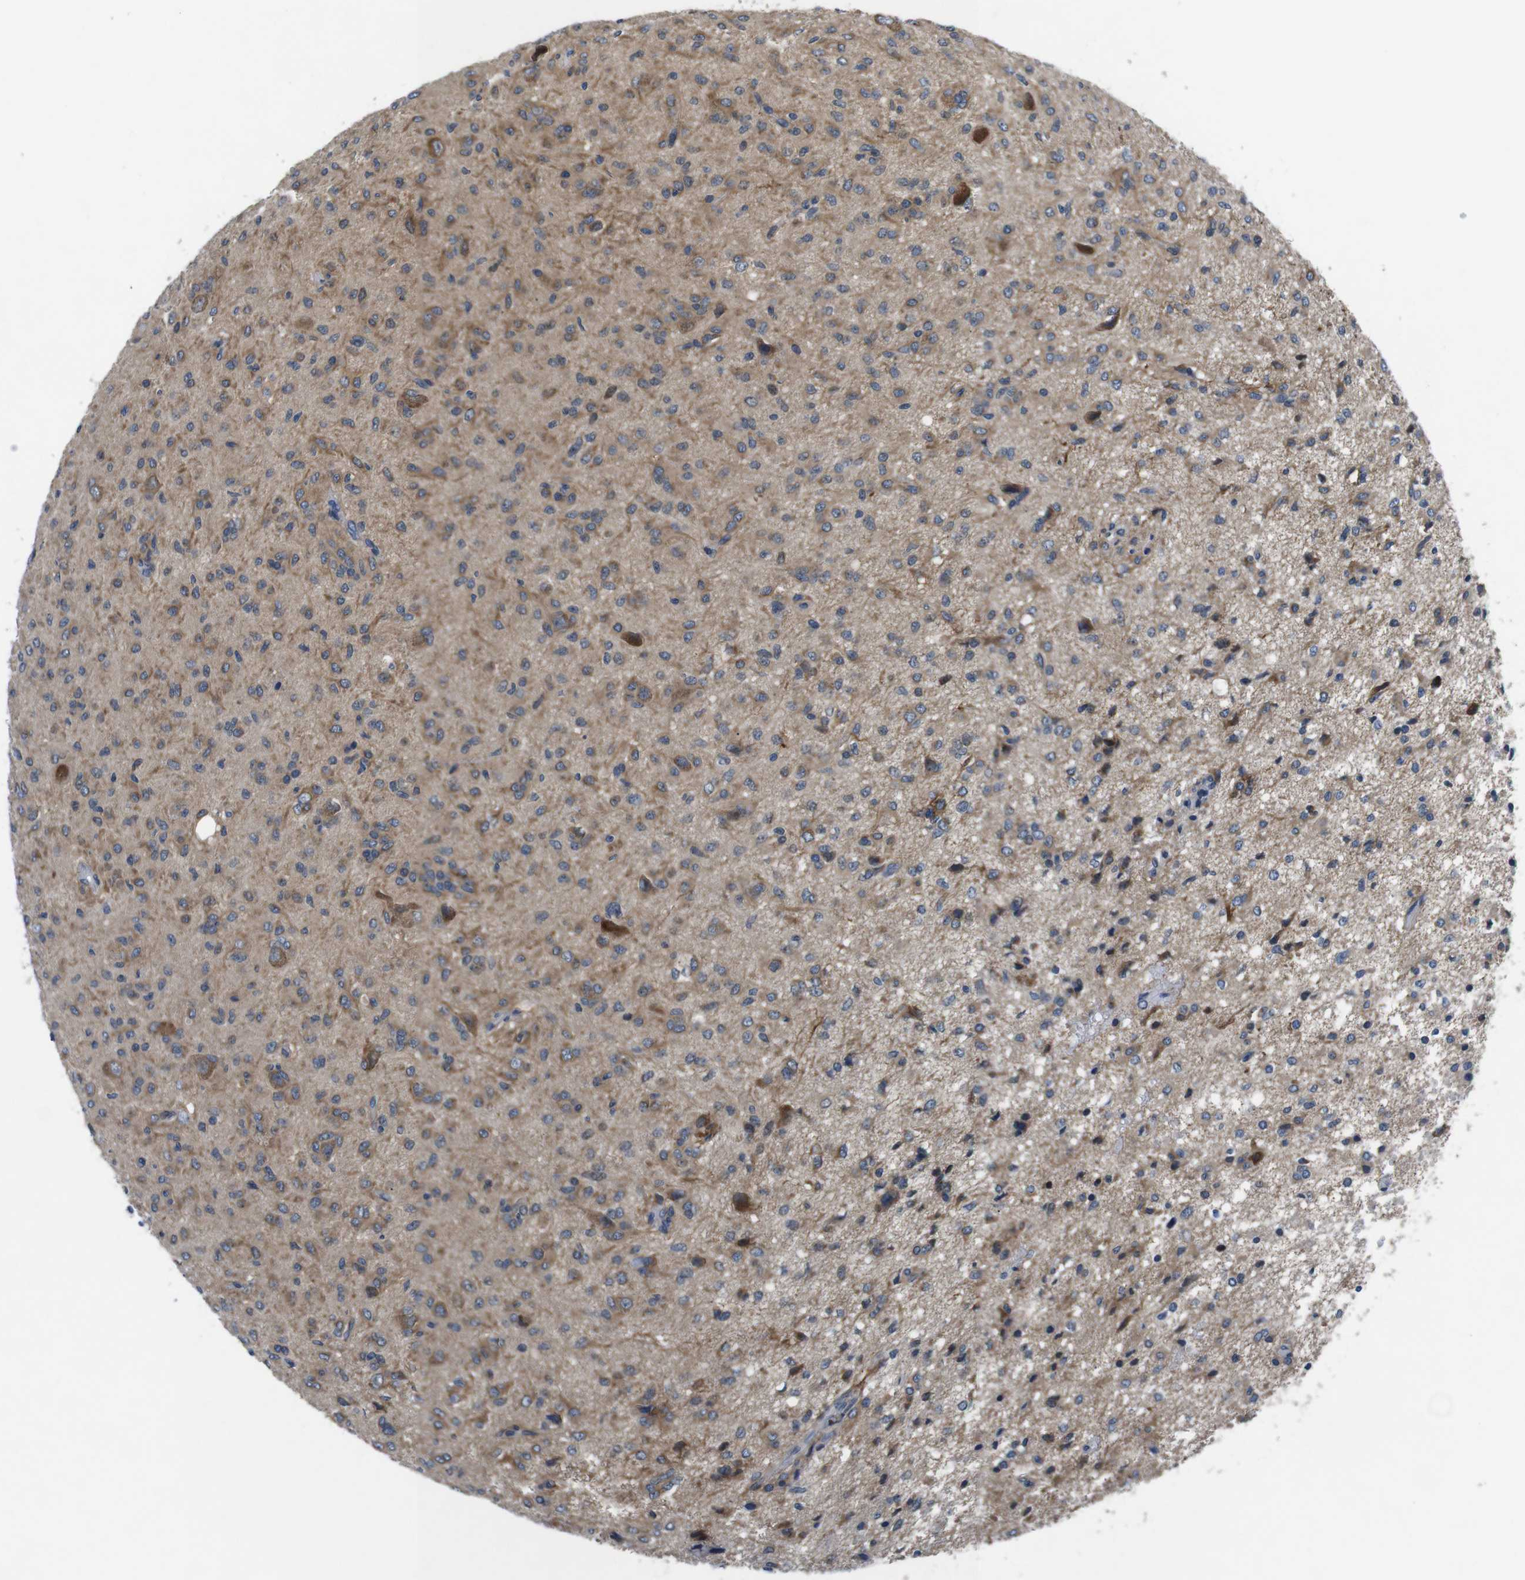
{"staining": {"intensity": "moderate", "quantity": ">75%", "location": "cytoplasmic/membranous"}, "tissue": "glioma", "cell_type": "Tumor cells", "image_type": "cancer", "snomed": [{"axis": "morphology", "description": "Glioma, malignant, High grade"}, {"axis": "topography", "description": "Brain"}], "caption": "A medium amount of moderate cytoplasmic/membranous positivity is appreciated in approximately >75% of tumor cells in glioma tissue. (DAB IHC, brown staining for protein, blue staining for nuclei).", "gene": "JAK1", "patient": {"sex": "female", "age": 59}}